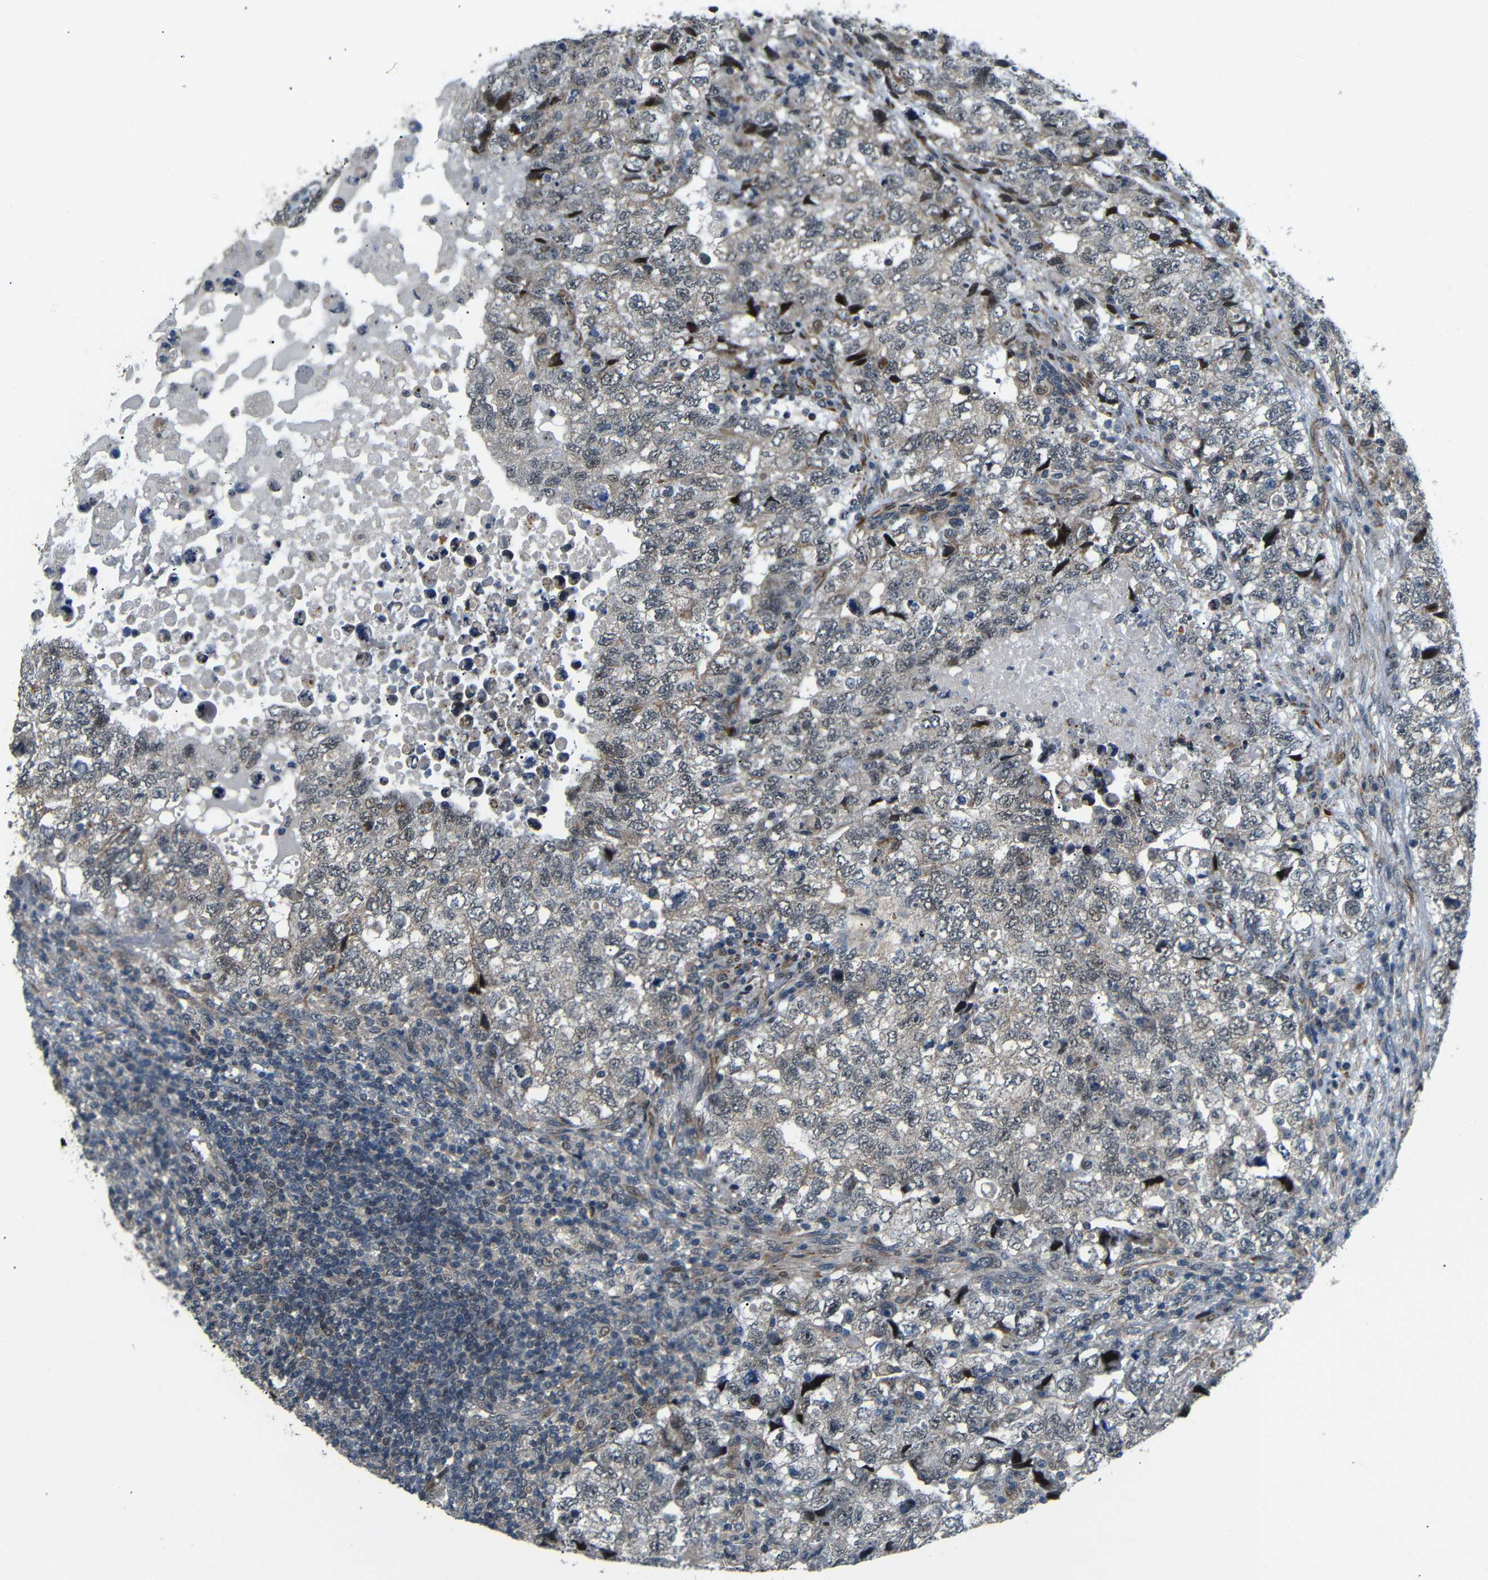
{"staining": {"intensity": "weak", "quantity": "<25%", "location": "cytoplasmic/membranous"}, "tissue": "testis cancer", "cell_type": "Tumor cells", "image_type": "cancer", "snomed": [{"axis": "morphology", "description": "Carcinoma, Embryonal, NOS"}, {"axis": "topography", "description": "Testis"}], "caption": "This image is of embryonal carcinoma (testis) stained with immunohistochemistry (IHC) to label a protein in brown with the nuclei are counter-stained blue. There is no staining in tumor cells.", "gene": "SYDE1", "patient": {"sex": "male", "age": 36}}